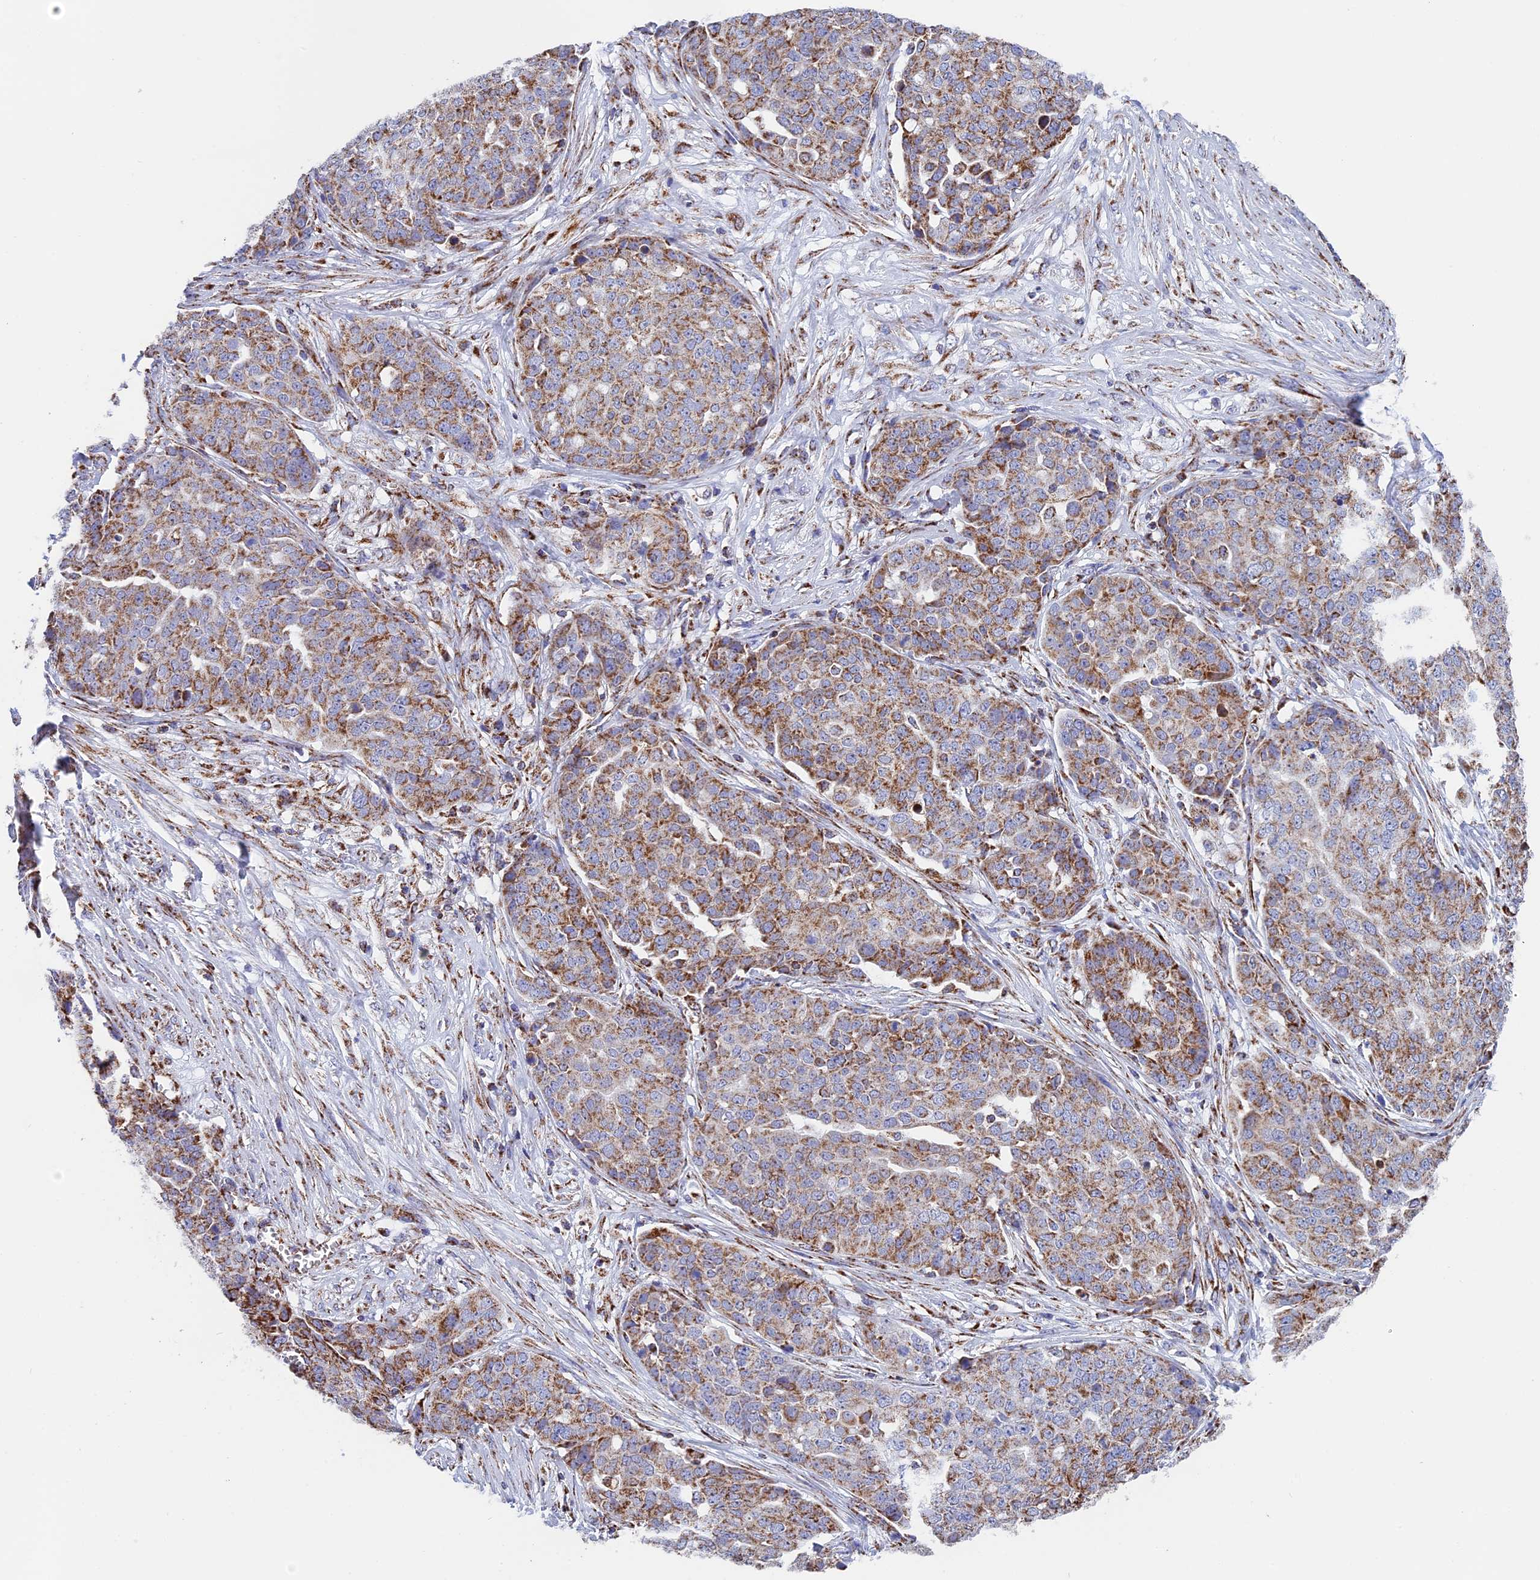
{"staining": {"intensity": "moderate", "quantity": ">75%", "location": "cytoplasmic/membranous"}, "tissue": "ovarian cancer", "cell_type": "Tumor cells", "image_type": "cancer", "snomed": [{"axis": "morphology", "description": "Cystadenocarcinoma, serous, NOS"}, {"axis": "topography", "description": "Soft tissue"}, {"axis": "topography", "description": "Ovary"}], "caption": "IHC of ovarian serous cystadenocarcinoma displays medium levels of moderate cytoplasmic/membranous staining in about >75% of tumor cells.", "gene": "NDUFA5", "patient": {"sex": "female", "age": 57}}